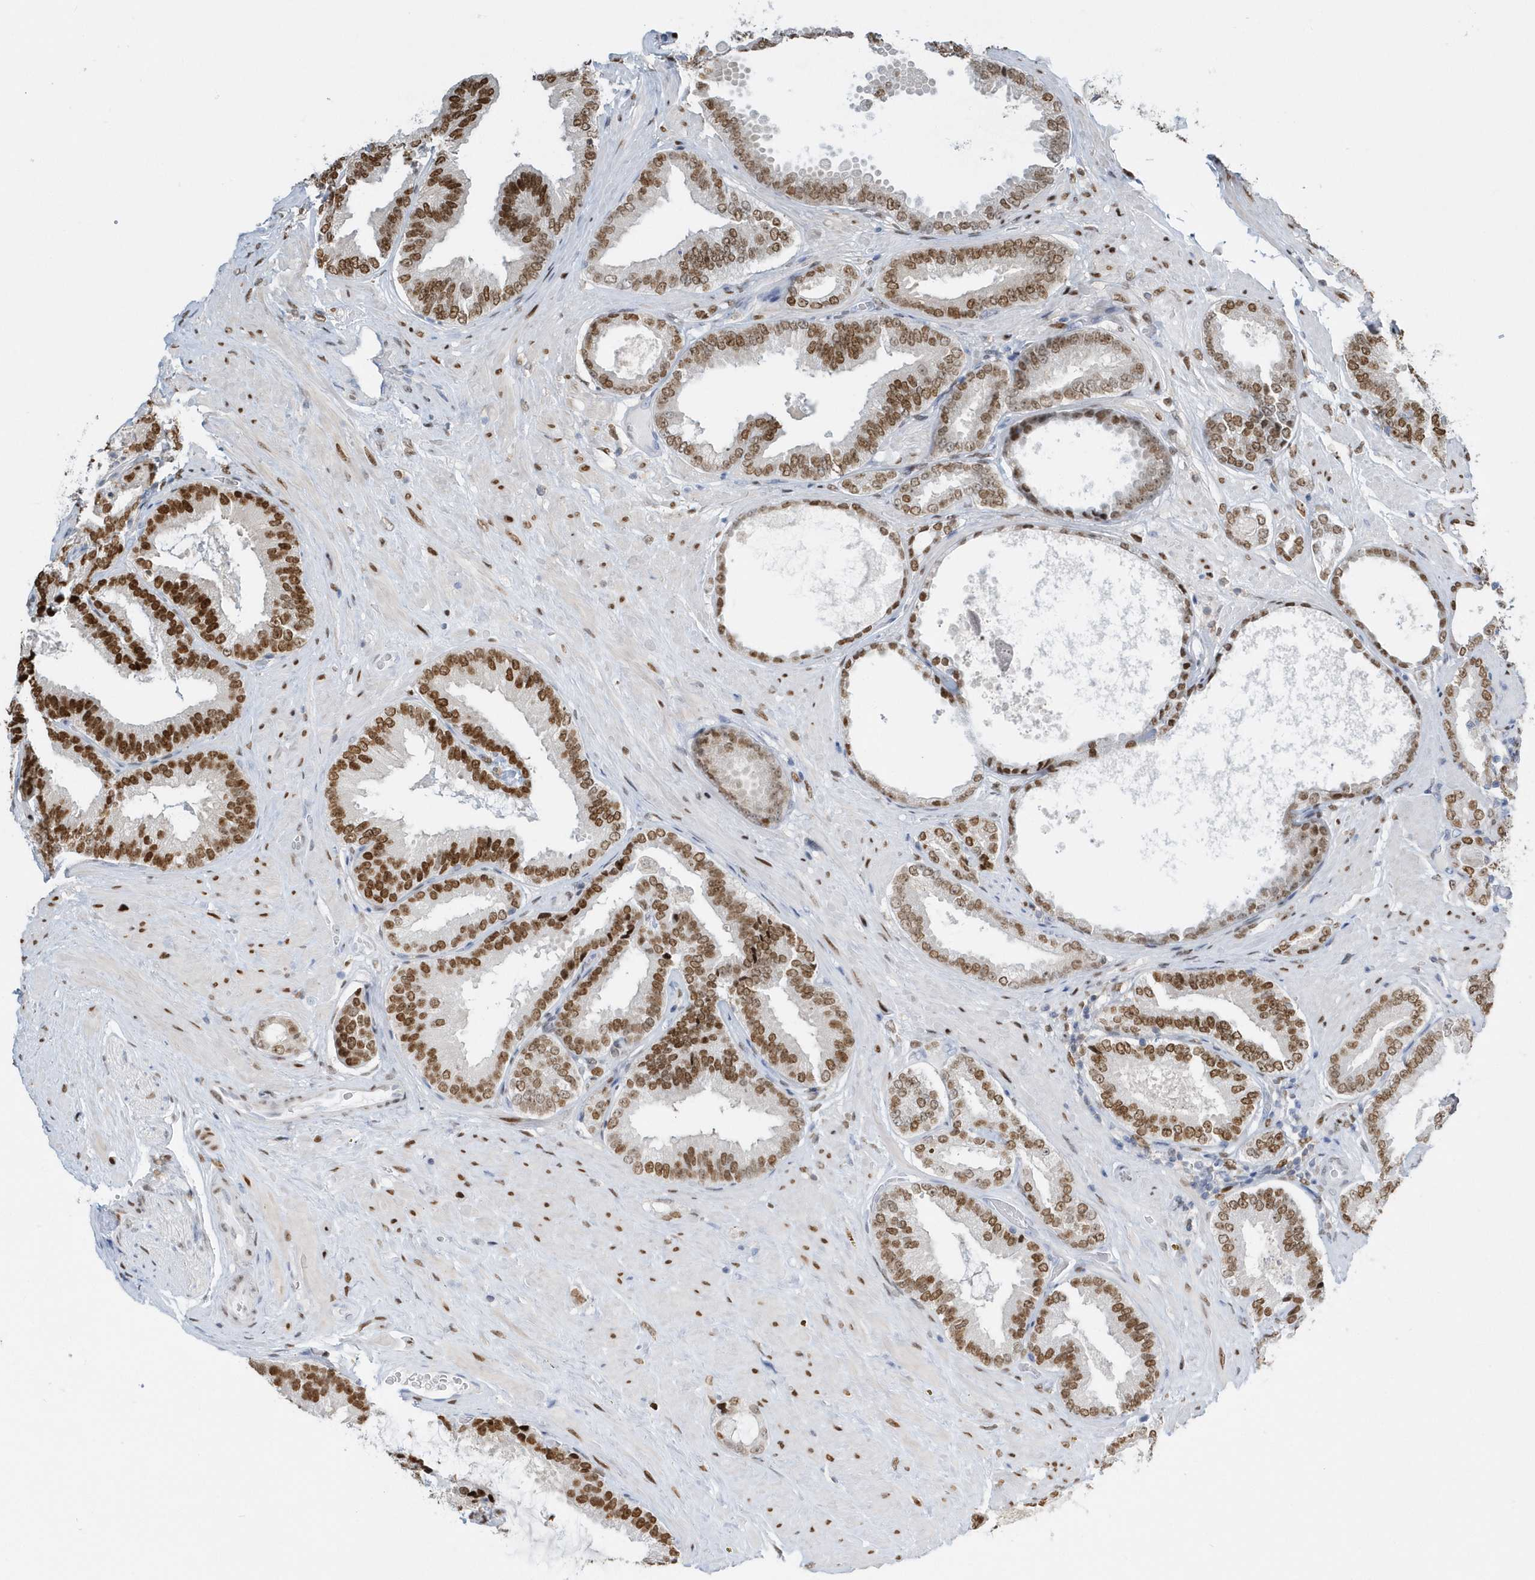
{"staining": {"intensity": "moderate", "quantity": ">75%", "location": "nuclear"}, "tissue": "prostate cancer", "cell_type": "Tumor cells", "image_type": "cancer", "snomed": [{"axis": "morphology", "description": "Normal tissue, NOS"}, {"axis": "morphology", "description": "Adenocarcinoma, Low grade"}, {"axis": "topography", "description": "Prostate"}, {"axis": "topography", "description": "Peripheral nerve tissue"}], "caption": "Protein analysis of prostate low-grade adenocarcinoma tissue shows moderate nuclear staining in approximately >75% of tumor cells. The protein is stained brown, and the nuclei are stained in blue (DAB (3,3'-diaminobenzidine) IHC with brightfield microscopy, high magnification).", "gene": "MACROH2A2", "patient": {"sex": "male", "age": 71}}